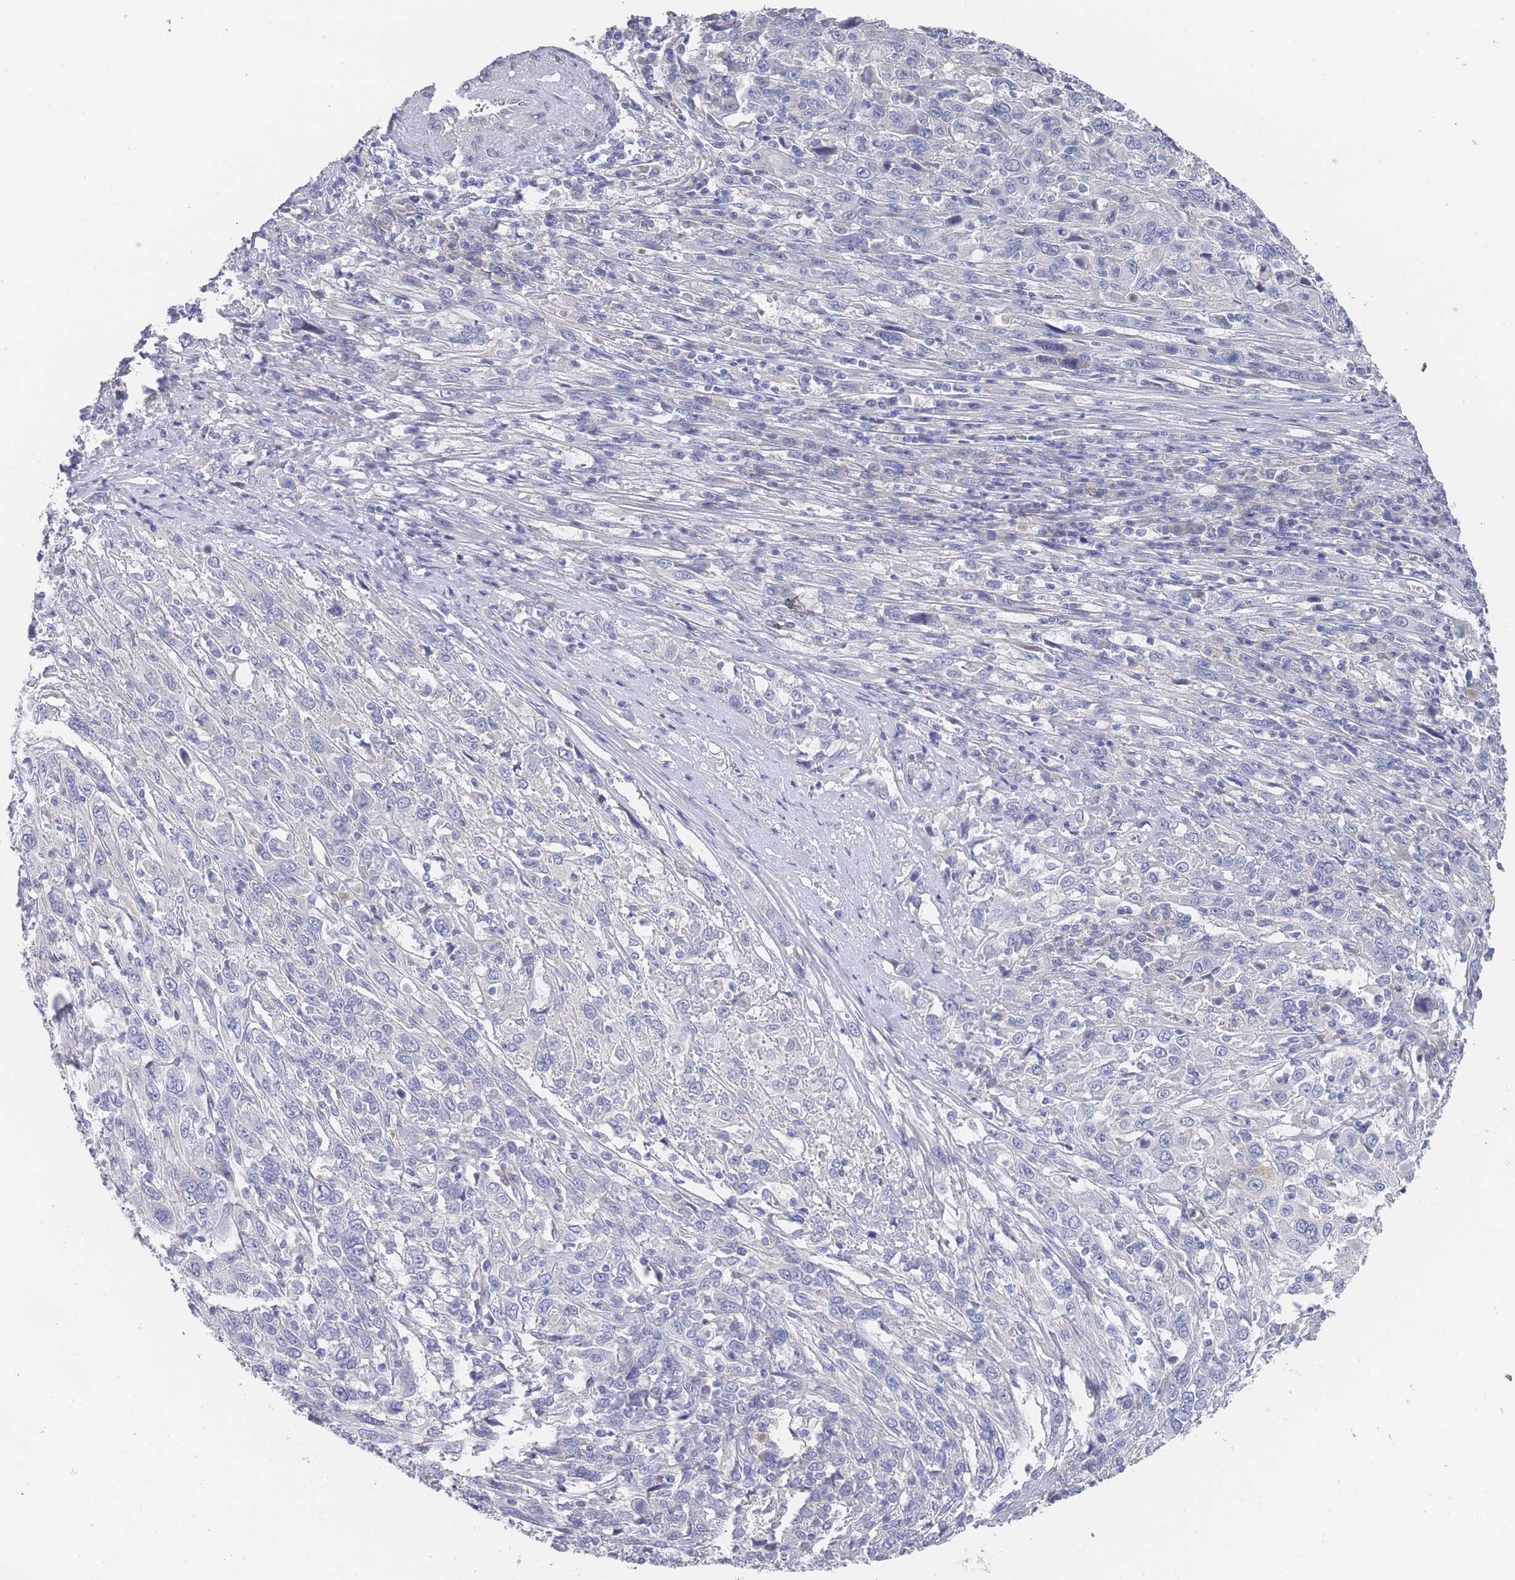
{"staining": {"intensity": "negative", "quantity": "none", "location": "none"}, "tissue": "cervical cancer", "cell_type": "Tumor cells", "image_type": "cancer", "snomed": [{"axis": "morphology", "description": "Squamous cell carcinoma, NOS"}, {"axis": "topography", "description": "Cervix"}], "caption": "Tumor cells show no significant protein expression in squamous cell carcinoma (cervical).", "gene": "ACAD11", "patient": {"sex": "female", "age": 46}}